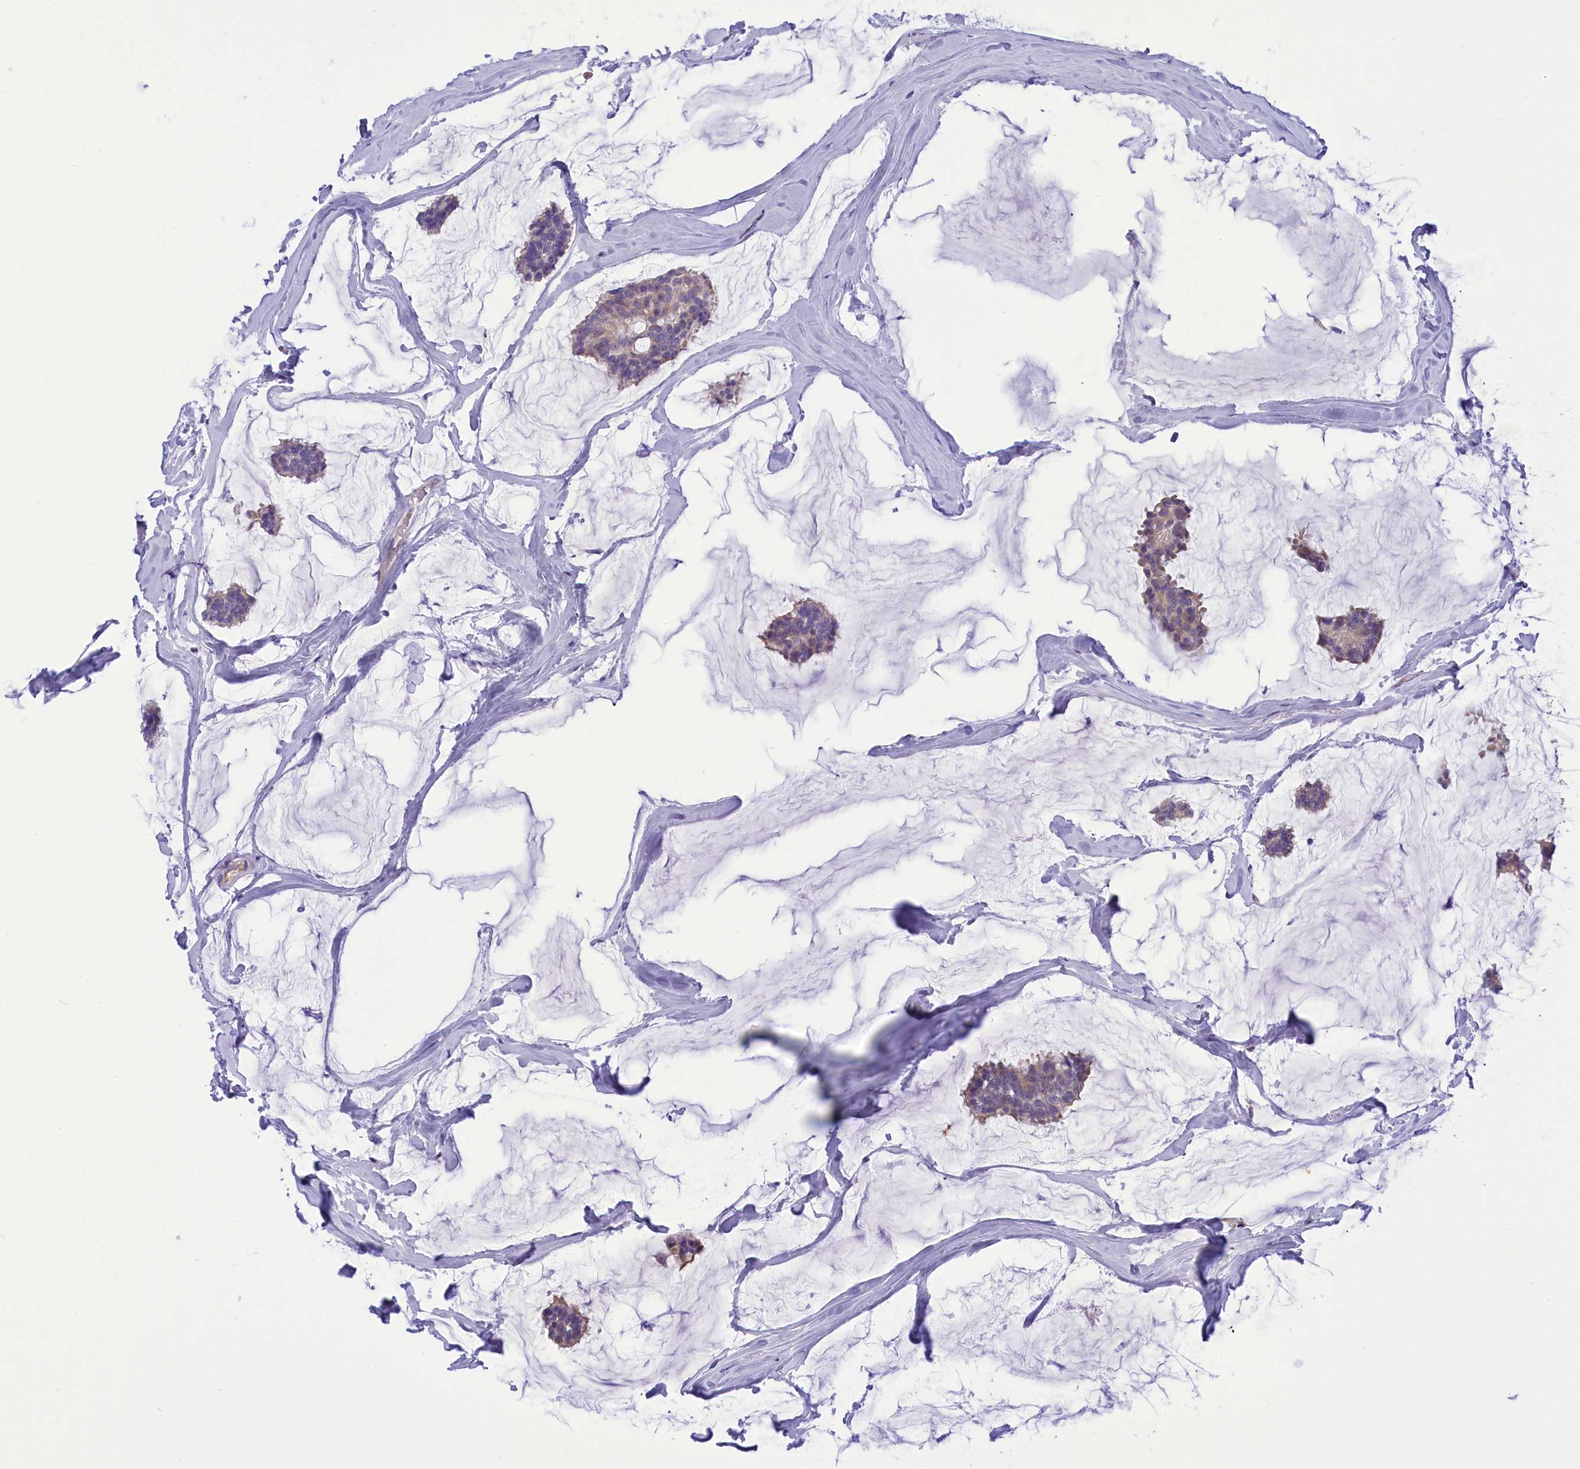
{"staining": {"intensity": "weak", "quantity": "25%-75%", "location": "cytoplasmic/membranous"}, "tissue": "breast cancer", "cell_type": "Tumor cells", "image_type": "cancer", "snomed": [{"axis": "morphology", "description": "Duct carcinoma"}, {"axis": "topography", "description": "Breast"}], "caption": "The image shows immunohistochemical staining of breast cancer. There is weak cytoplasmic/membranous expression is identified in approximately 25%-75% of tumor cells. The staining is performed using DAB (3,3'-diaminobenzidine) brown chromogen to label protein expression. The nuclei are counter-stained blue using hematoxylin.", "gene": "DCAF16", "patient": {"sex": "female", "age": 93}}